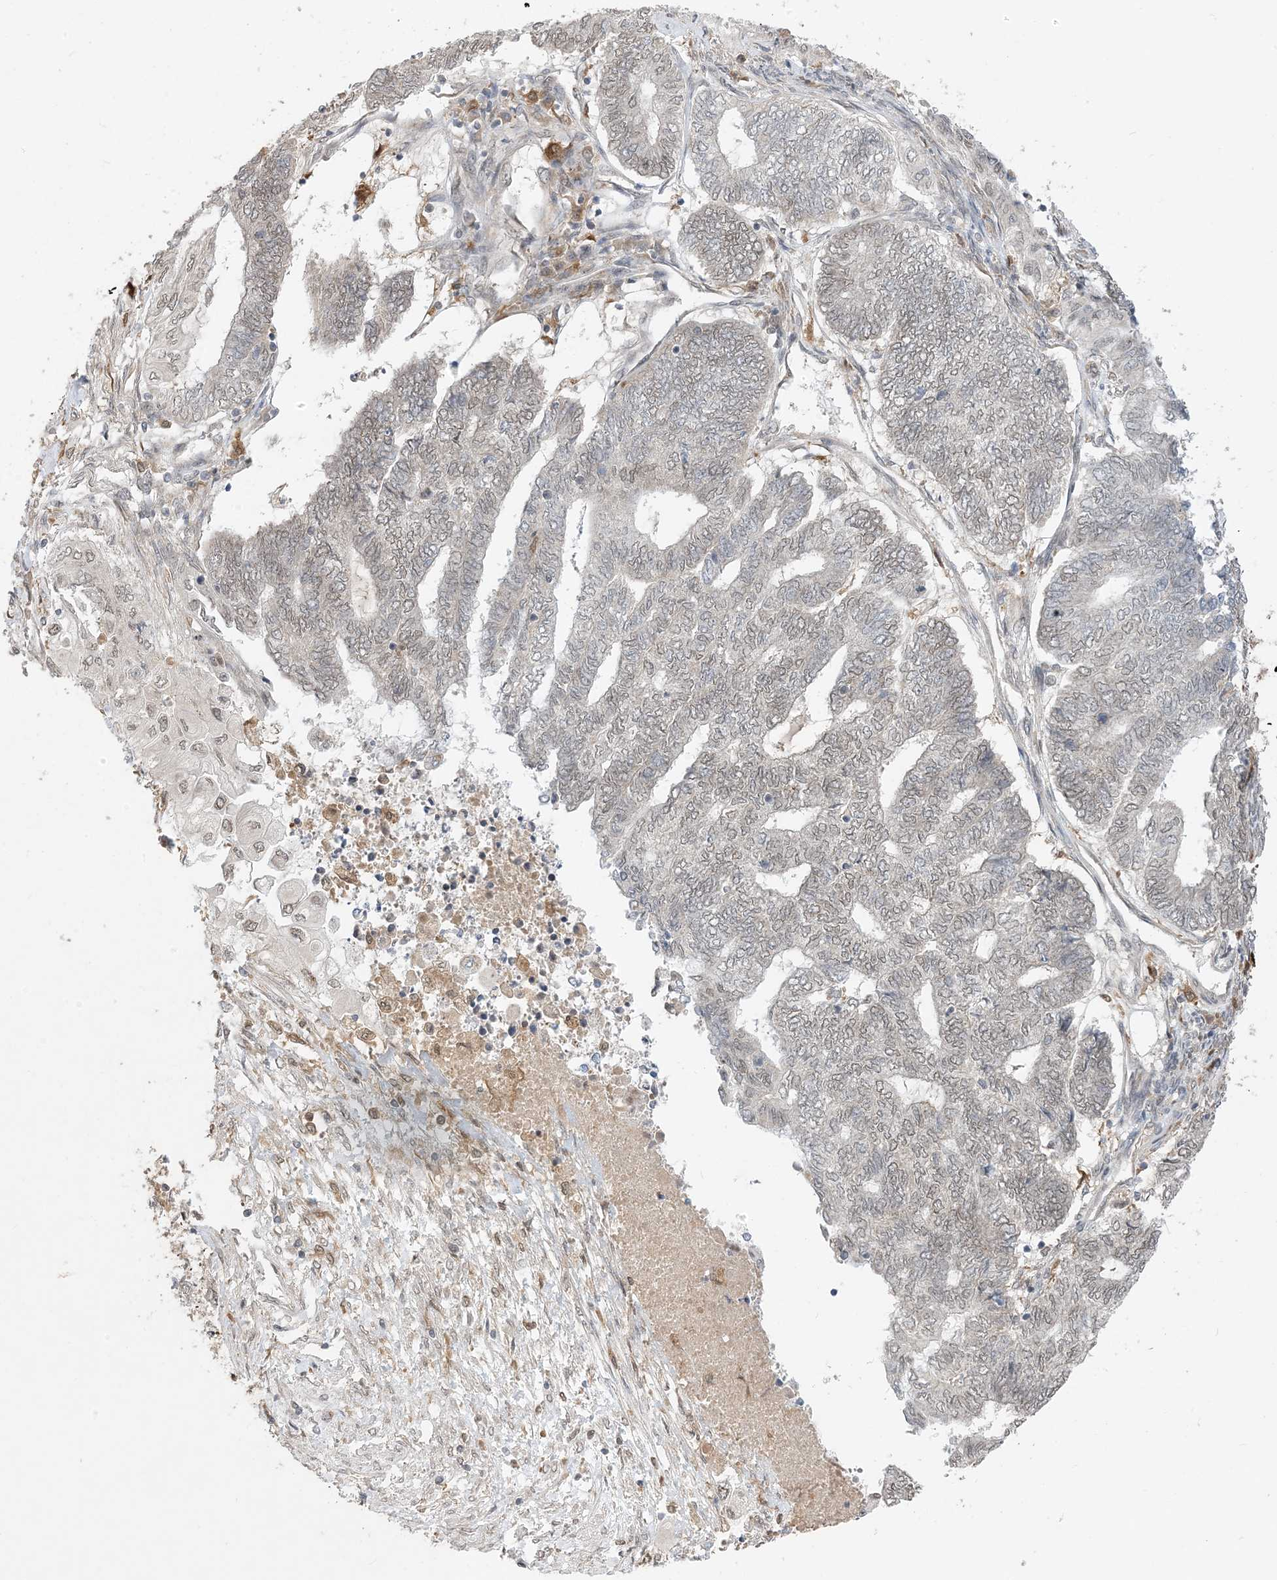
{"staining": {"intensity": "weak", "quantity": "25%-75%", "location": "cytoplasmic/membranous,nuclear"}, "tissue": "endometrial cancer", "cell_type": "Tumor cells", "image_type": "cancer", "snomed": [{"axis": "morphology", "description": "Adenocarcinoma, NOS"}, {"axis": "topography", "description": "Uterus"}, {"axis": "topography", "description": "Endometrium"}], "caption": "Immunohistochemistry (IHC) staining of endometrial cancer, which exhibits low levels of weak cytoplasmic/membranous and nuclear staining in about 25%-75% of tumor cells indicating weak cytoplasmic/membranous and nuclear protein expression. The staining was performed using DAB (3,3'-diaminobenzidine) (brown) for protein detection and nuclei were counterstained in hematoxylin (blue).", "gene": "NAGK", "patient": {"sex": "female", "age": 70}}